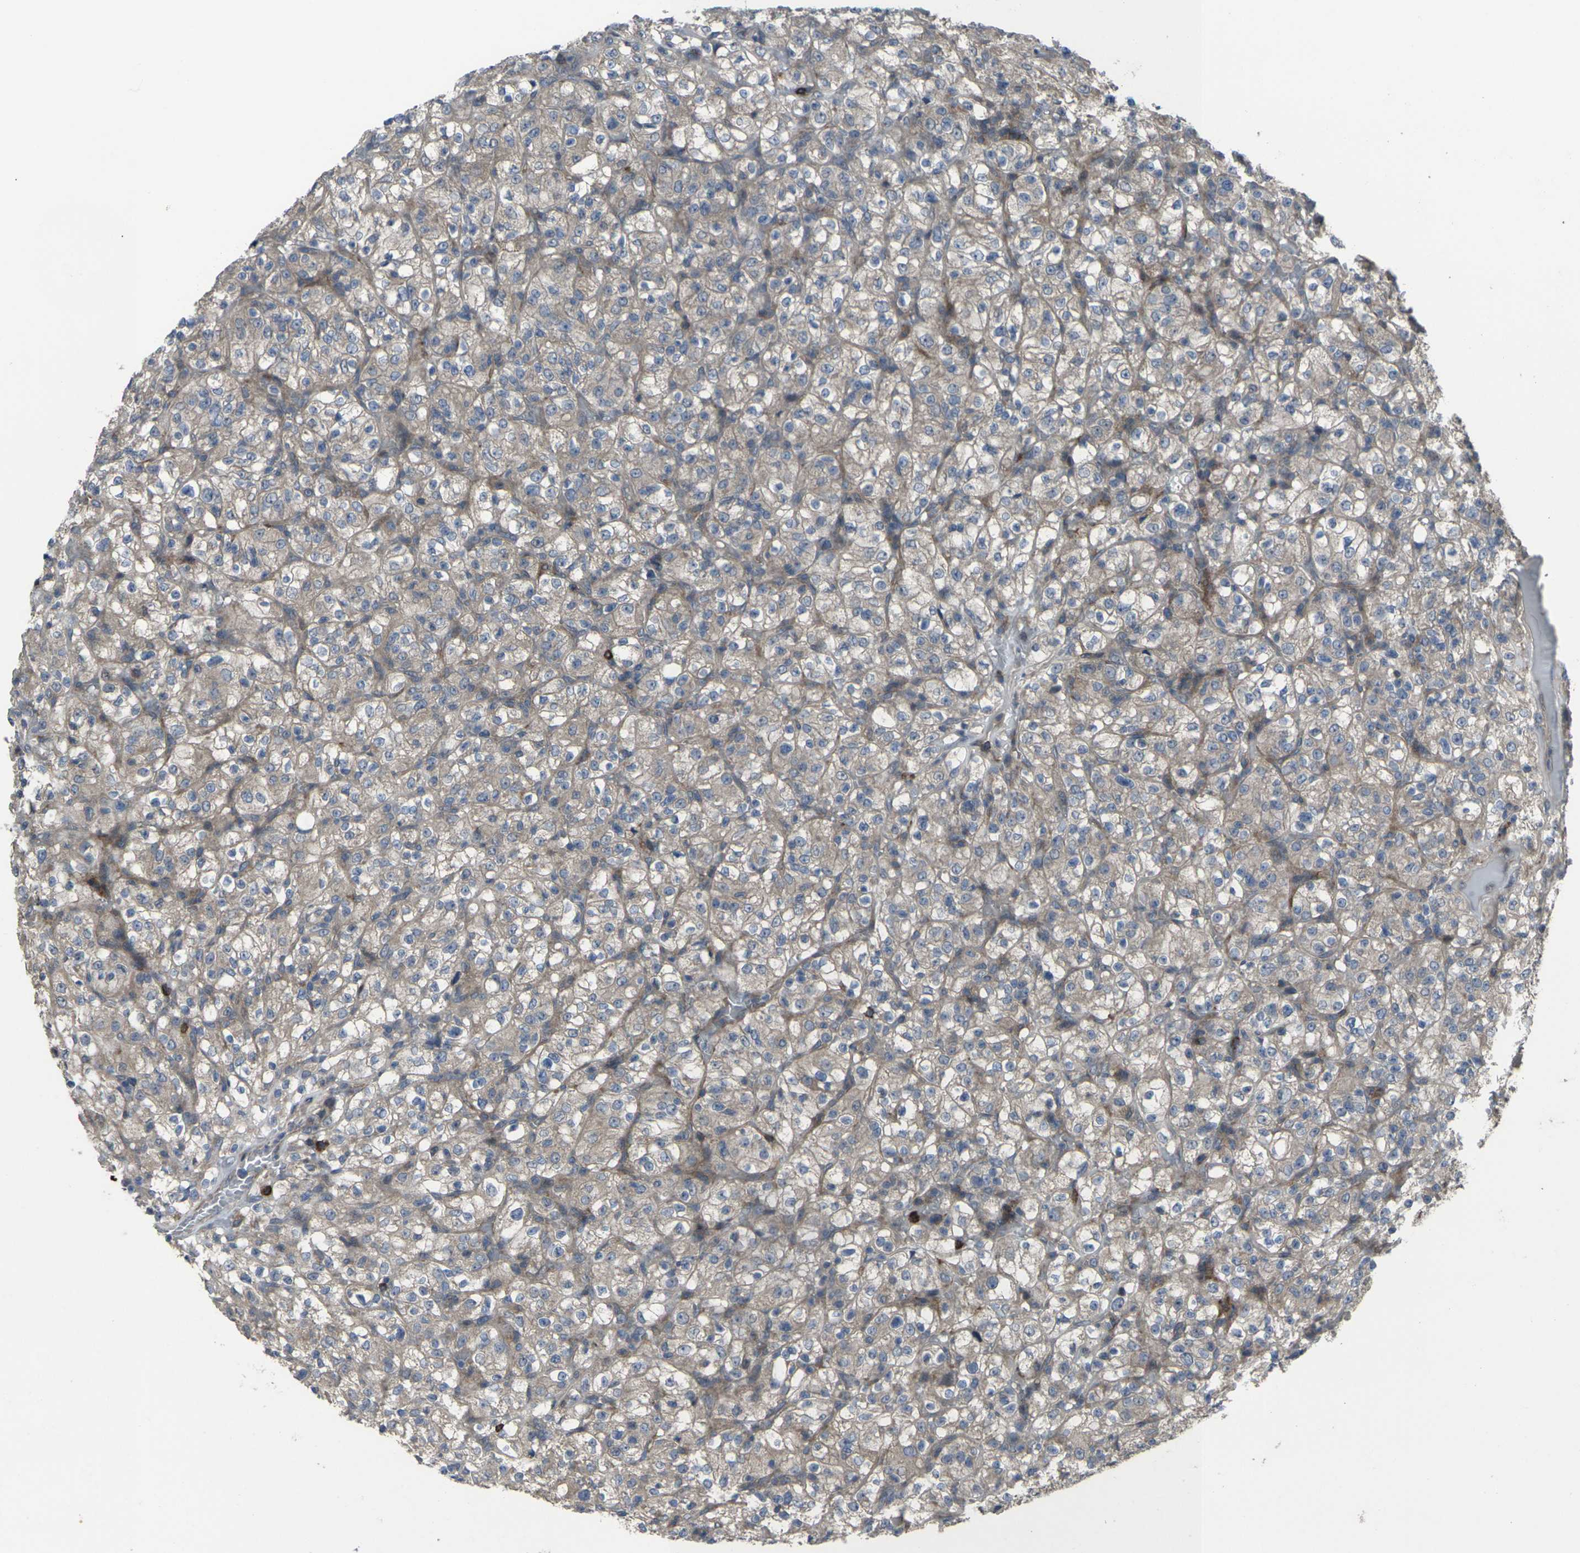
{"staining": {"intensity": "weak", "quantity": ">75%", "location": "cytoplasmic/membranous"}, "tissue": "renal cancer", "cell_type": "Tumor cells", "image_type": "cancer", "snomed": [{"axis": "morphology", "description": "Normal tissue, NOS"}, {"axis": "morphology", "description": "Adenocarcinoma, NOS"}, {"axis": "topography", "description": "Kidney"}], "caption": "Human adenocarcinoma (renal) stained with a protein marker displays weak staining in tumor cells.", "gene": "CCR10", "patient": {"sex": "female", "age": 72}}